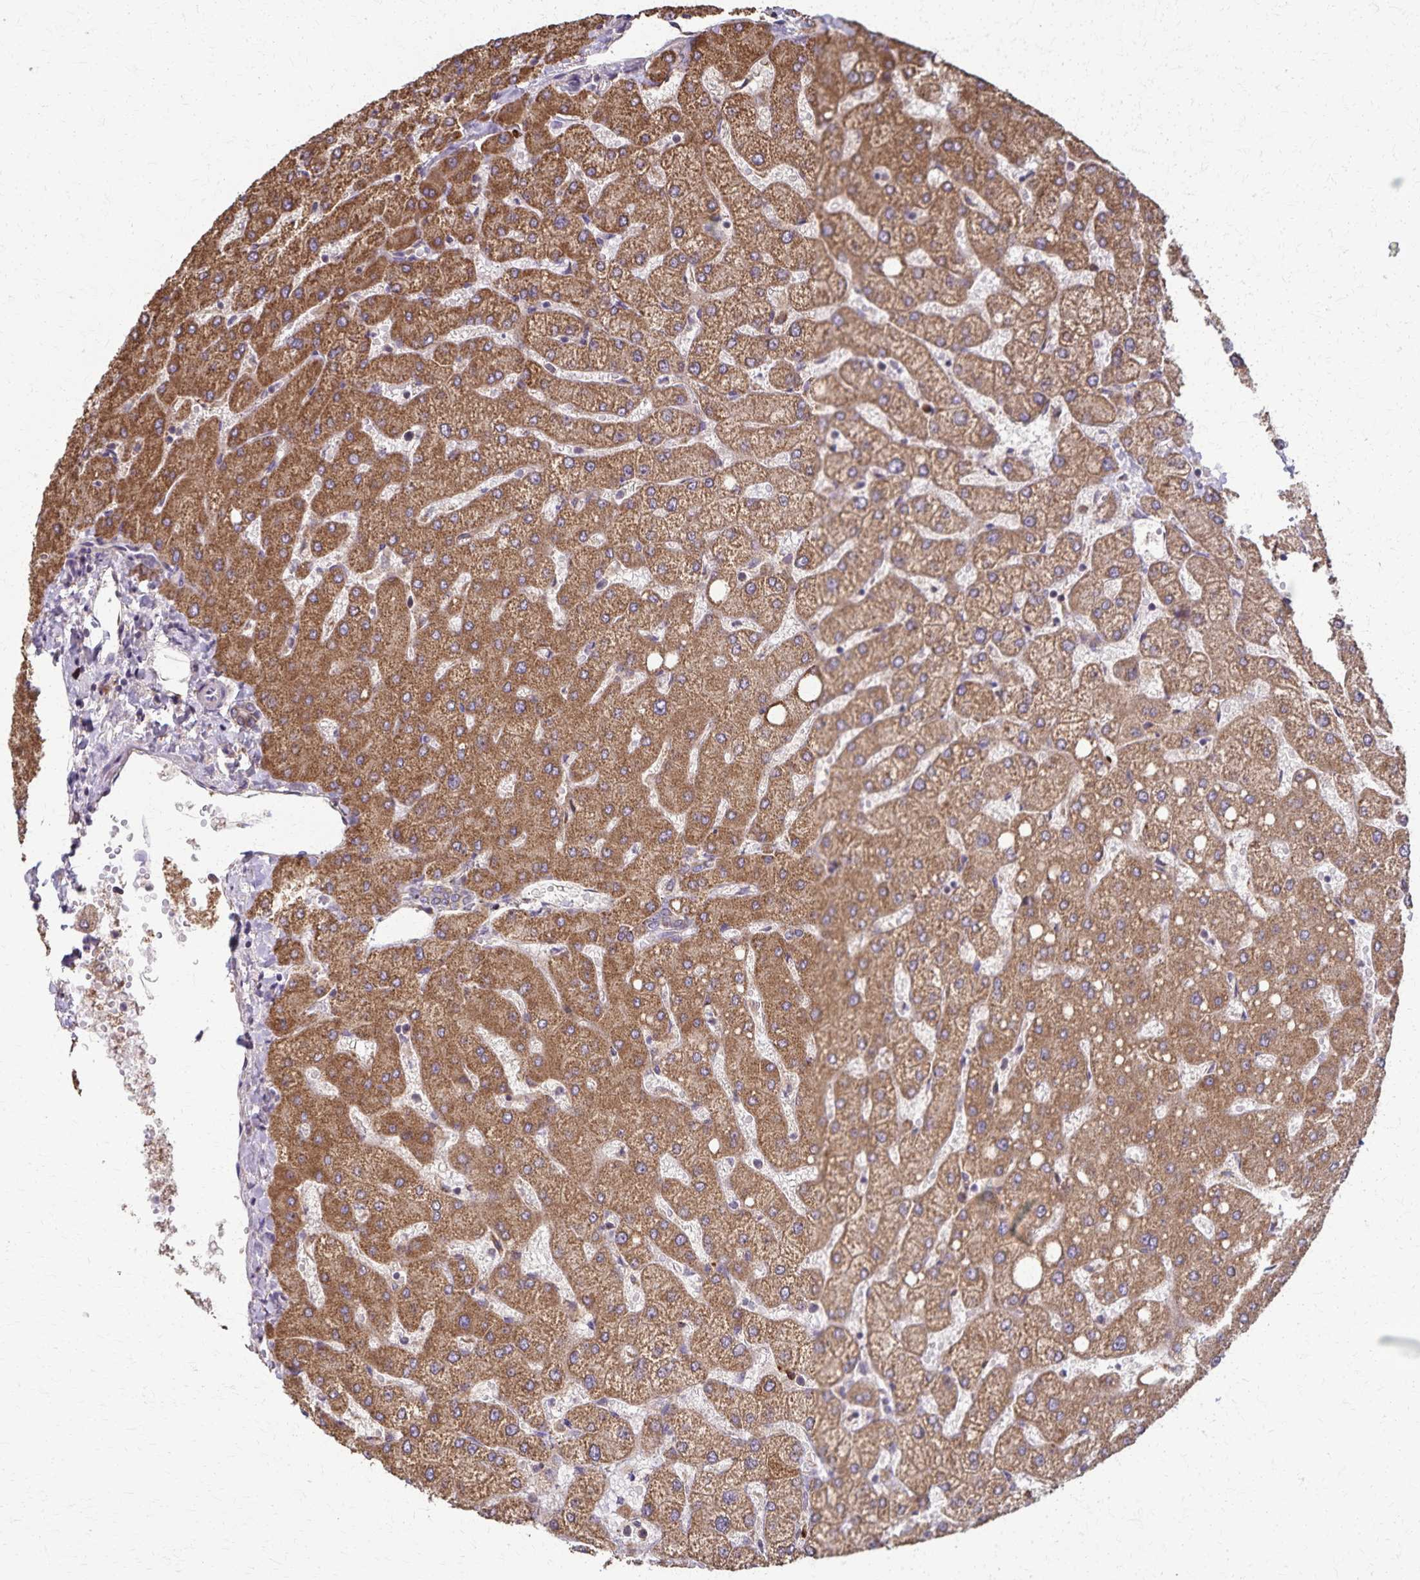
{"staining": {"intensity": "weak", "quantity": ">75%", "location": "cytoplasmic/membranous"}, "tissue": "liver", "cell_type": "Cholangiocytes", "image_type": "normal", "snomed": [{"axis": "morphology", "description": "Normal tissue, NOS"}, {"axis": "topography", "description": "Liver"}], "caption": "Cholangiocytes show weak cytoplasmic/membranous expression in about >75% of cells in unremarkable liver. The staining was performed using DAB (3,3'-diaminobenzidine) to visualize the protein expression in brown, while the nuclei were stained in blue with hematoxylin (Magnification: 20x).", "gene": "RNF10", "patient": {"sex": "female", "age": 54}}